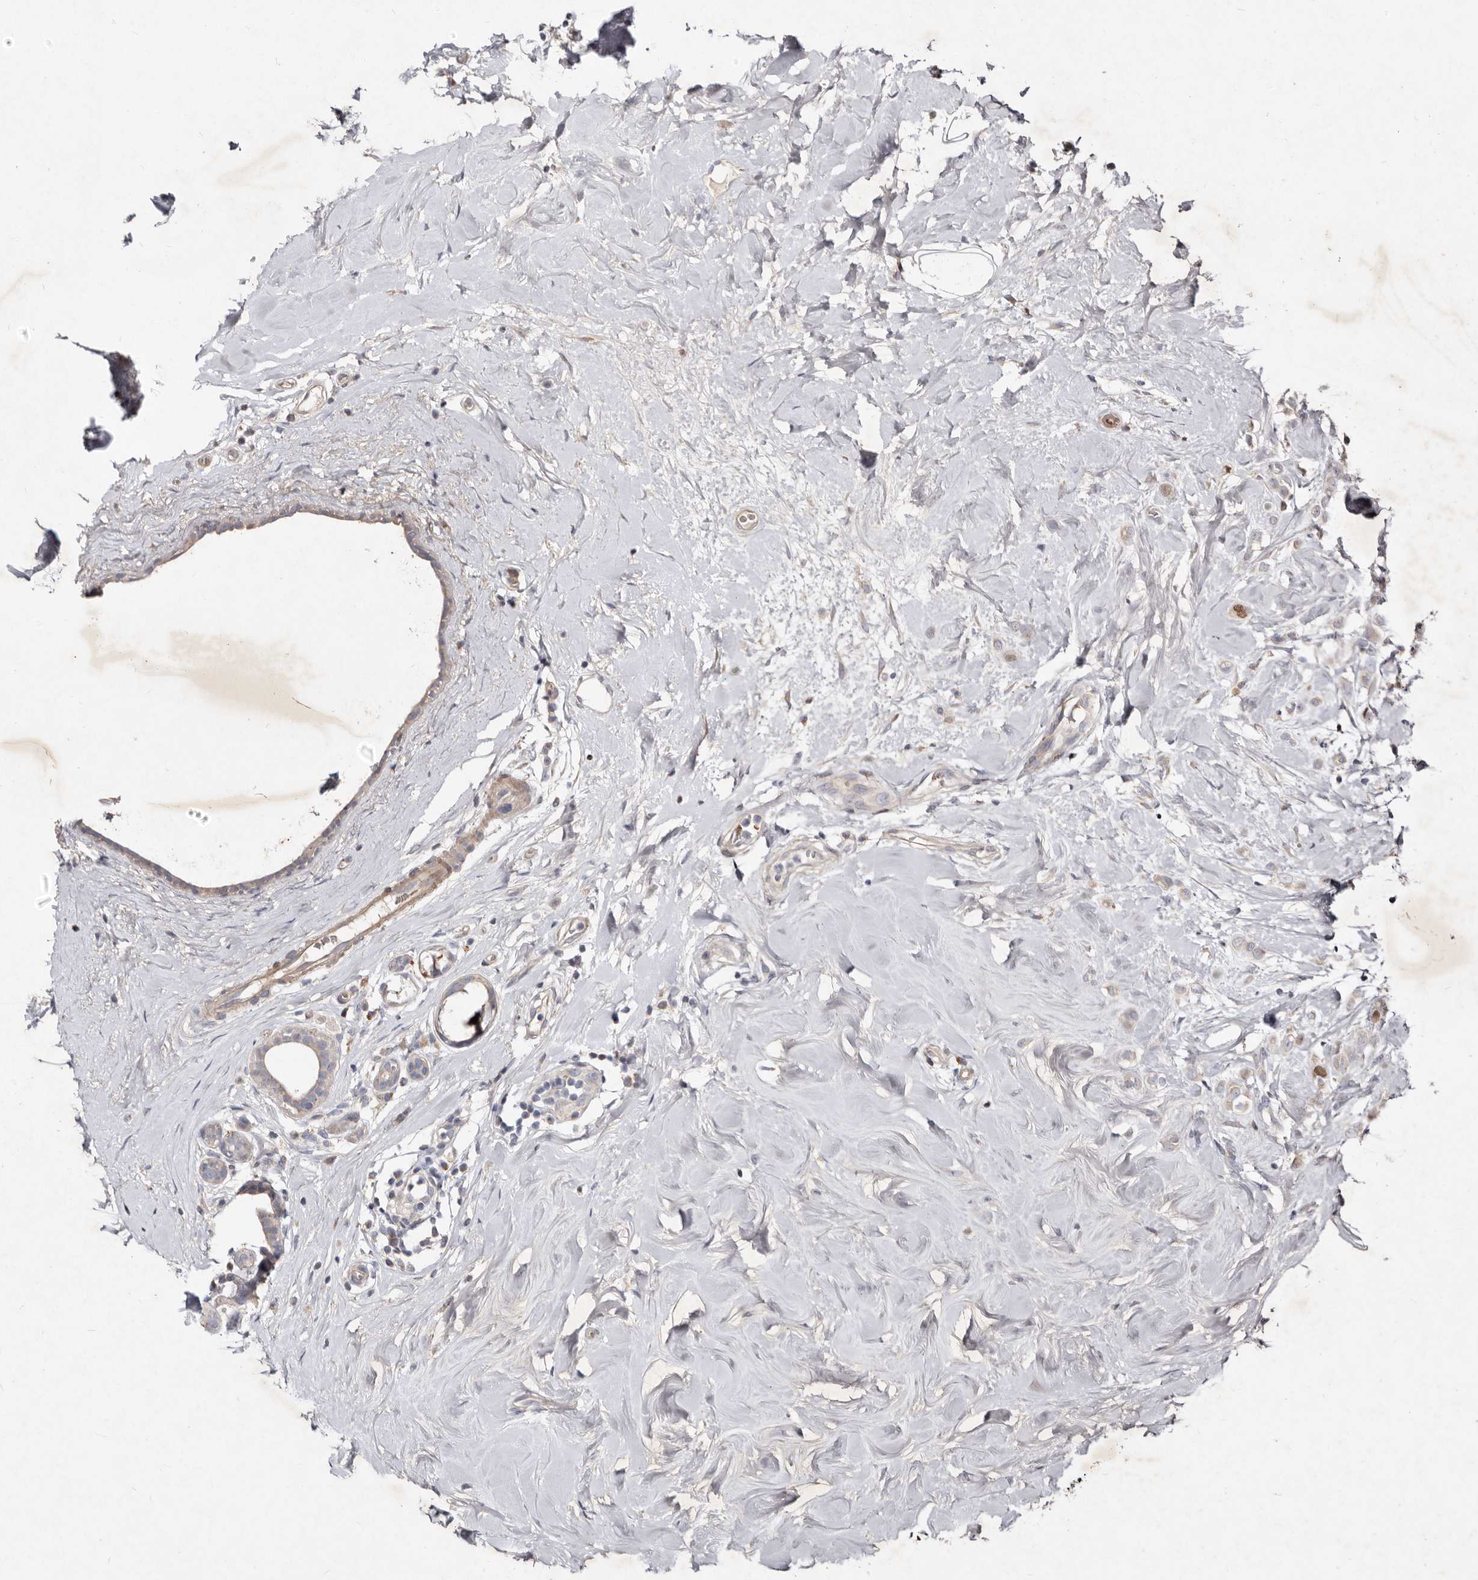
{"staining": {"intensity": "weak", "quantity": "<25%", "location": "cytoplasmic/membranous"}, "tissue": "breast cancer", "cell_type": "Tumor cells", "image_type": "cancer", "snomed": [{"axis": "morphology", "description": "Lobular carcinoma"}, {"axis": "topography", "description": "Breast"}], "caption": "There is no significant positivity in tumor cells of breast lobular carcinoma.", "gene": "SLC25A20", "patient": {"sex": "female", "age": 47}}